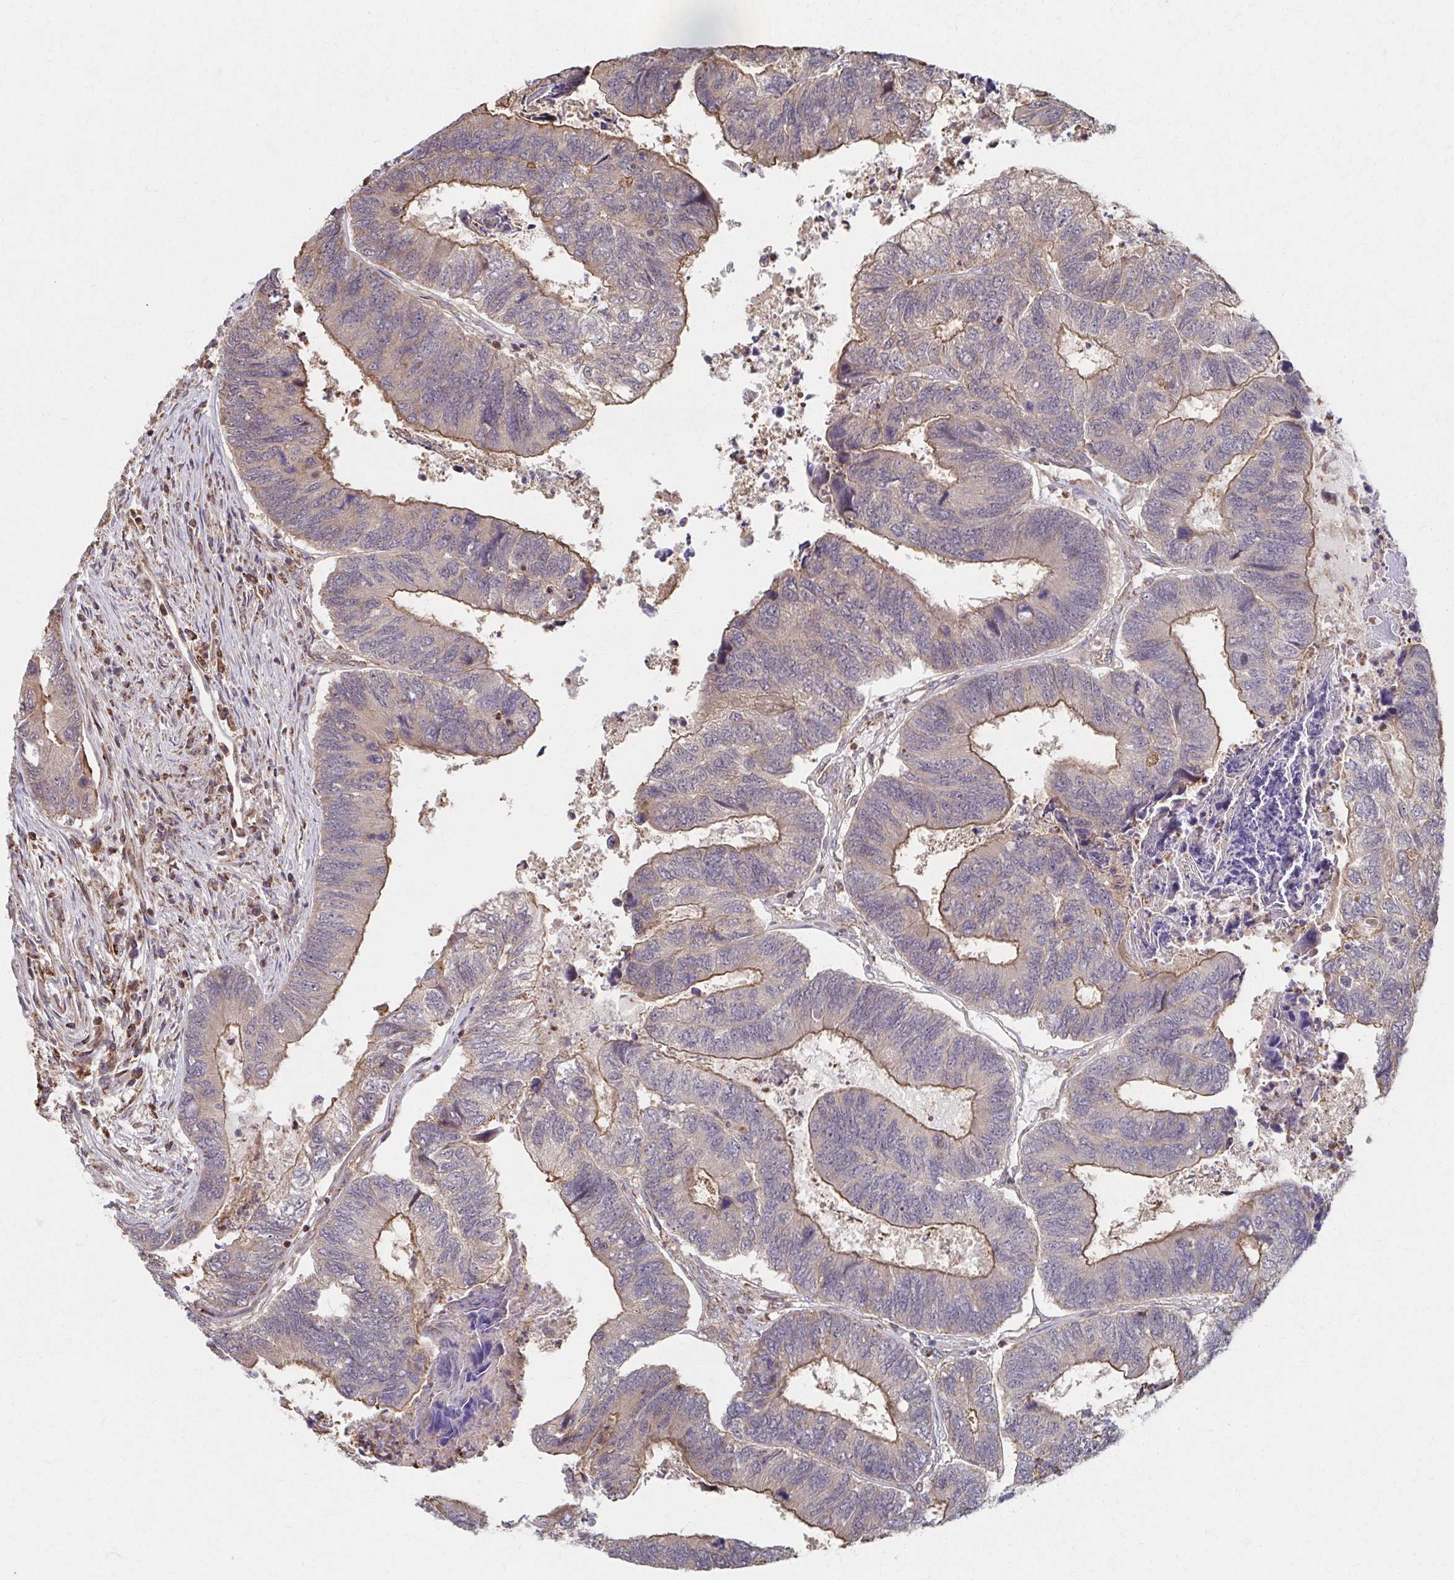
{"staining": {"intensity": "moderate", "quantity": ">75%", "location": "cytoplasmic/membranous"}, "tissue": "colorectal cancer", "cell_type": "Tumor cells", "image_type": "cancer", "snomed": [{"axis": "morphology", "description": "Adenocarcinoma, NOS"}, {"axis": "topography", "description": "Colon"}], "caption": "Immunohistochemical staining of colorectal cancer (adenocarcinoma) reveals moderate cytoplasmic/membranous protein expression in about >75% of tumor cells. Nuclei are stained in blue.", "gene": "KLHL34", "patient": {"sex": "female", "age": 67}}